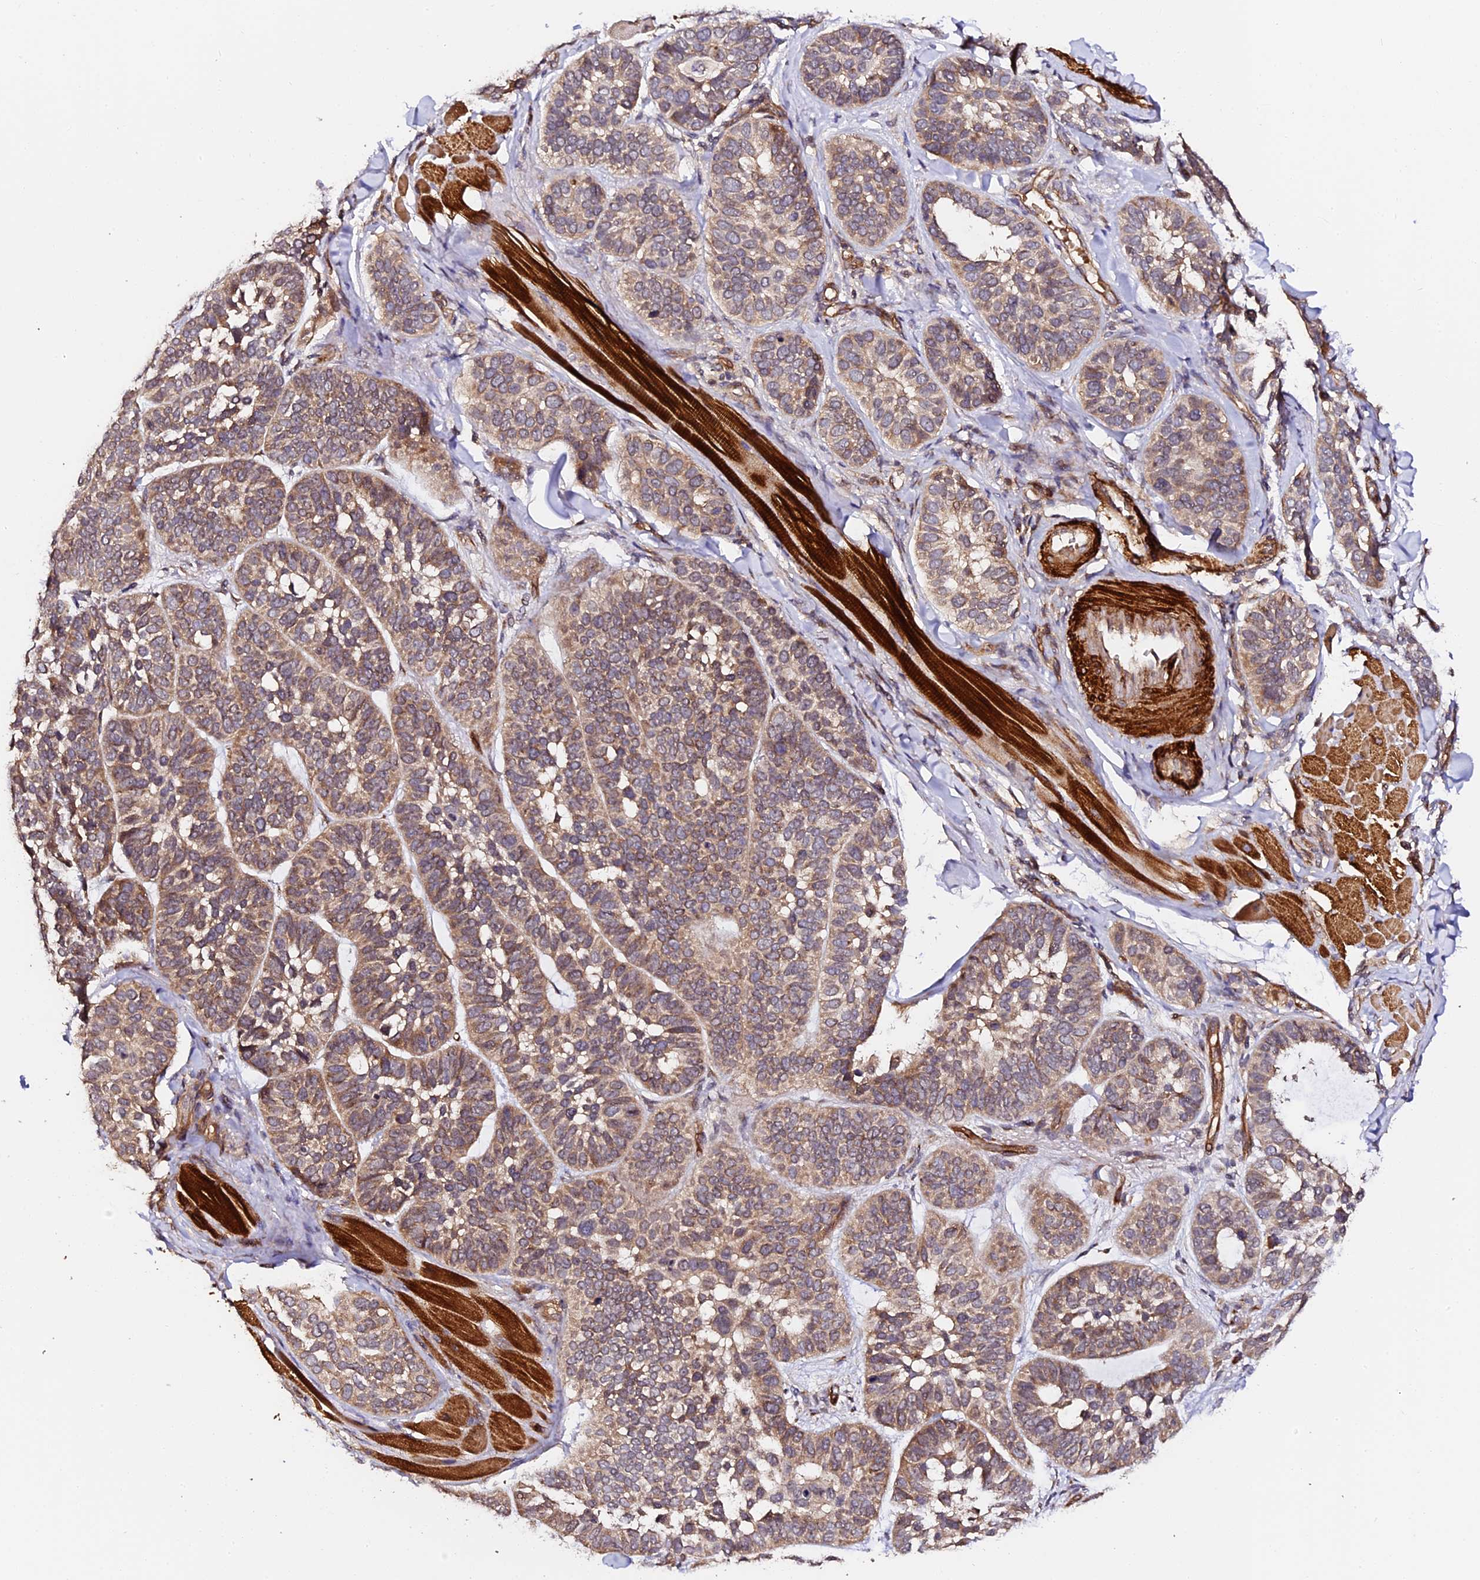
{"staining": {"intensity": "moderate", "quantity": ">75%", "location": "cytoplasmic/membranous"}, "tissue": "skin cancer", "cell_type": "Tumor cells", "image_type": "cancer", "snomed": [{"axis": "morphology", "description": "Basal cell carcinoma"}, {"axis": "topography", "description": "Skin"}], "caption": "The immunohistochemical stain labels moderate cytoplasmic/membranous positivity in tumor cells of basal cell carcinoma (skin) tissue.", "gene": "TDO2", "patient": {"sex": "male", "age": 62}}